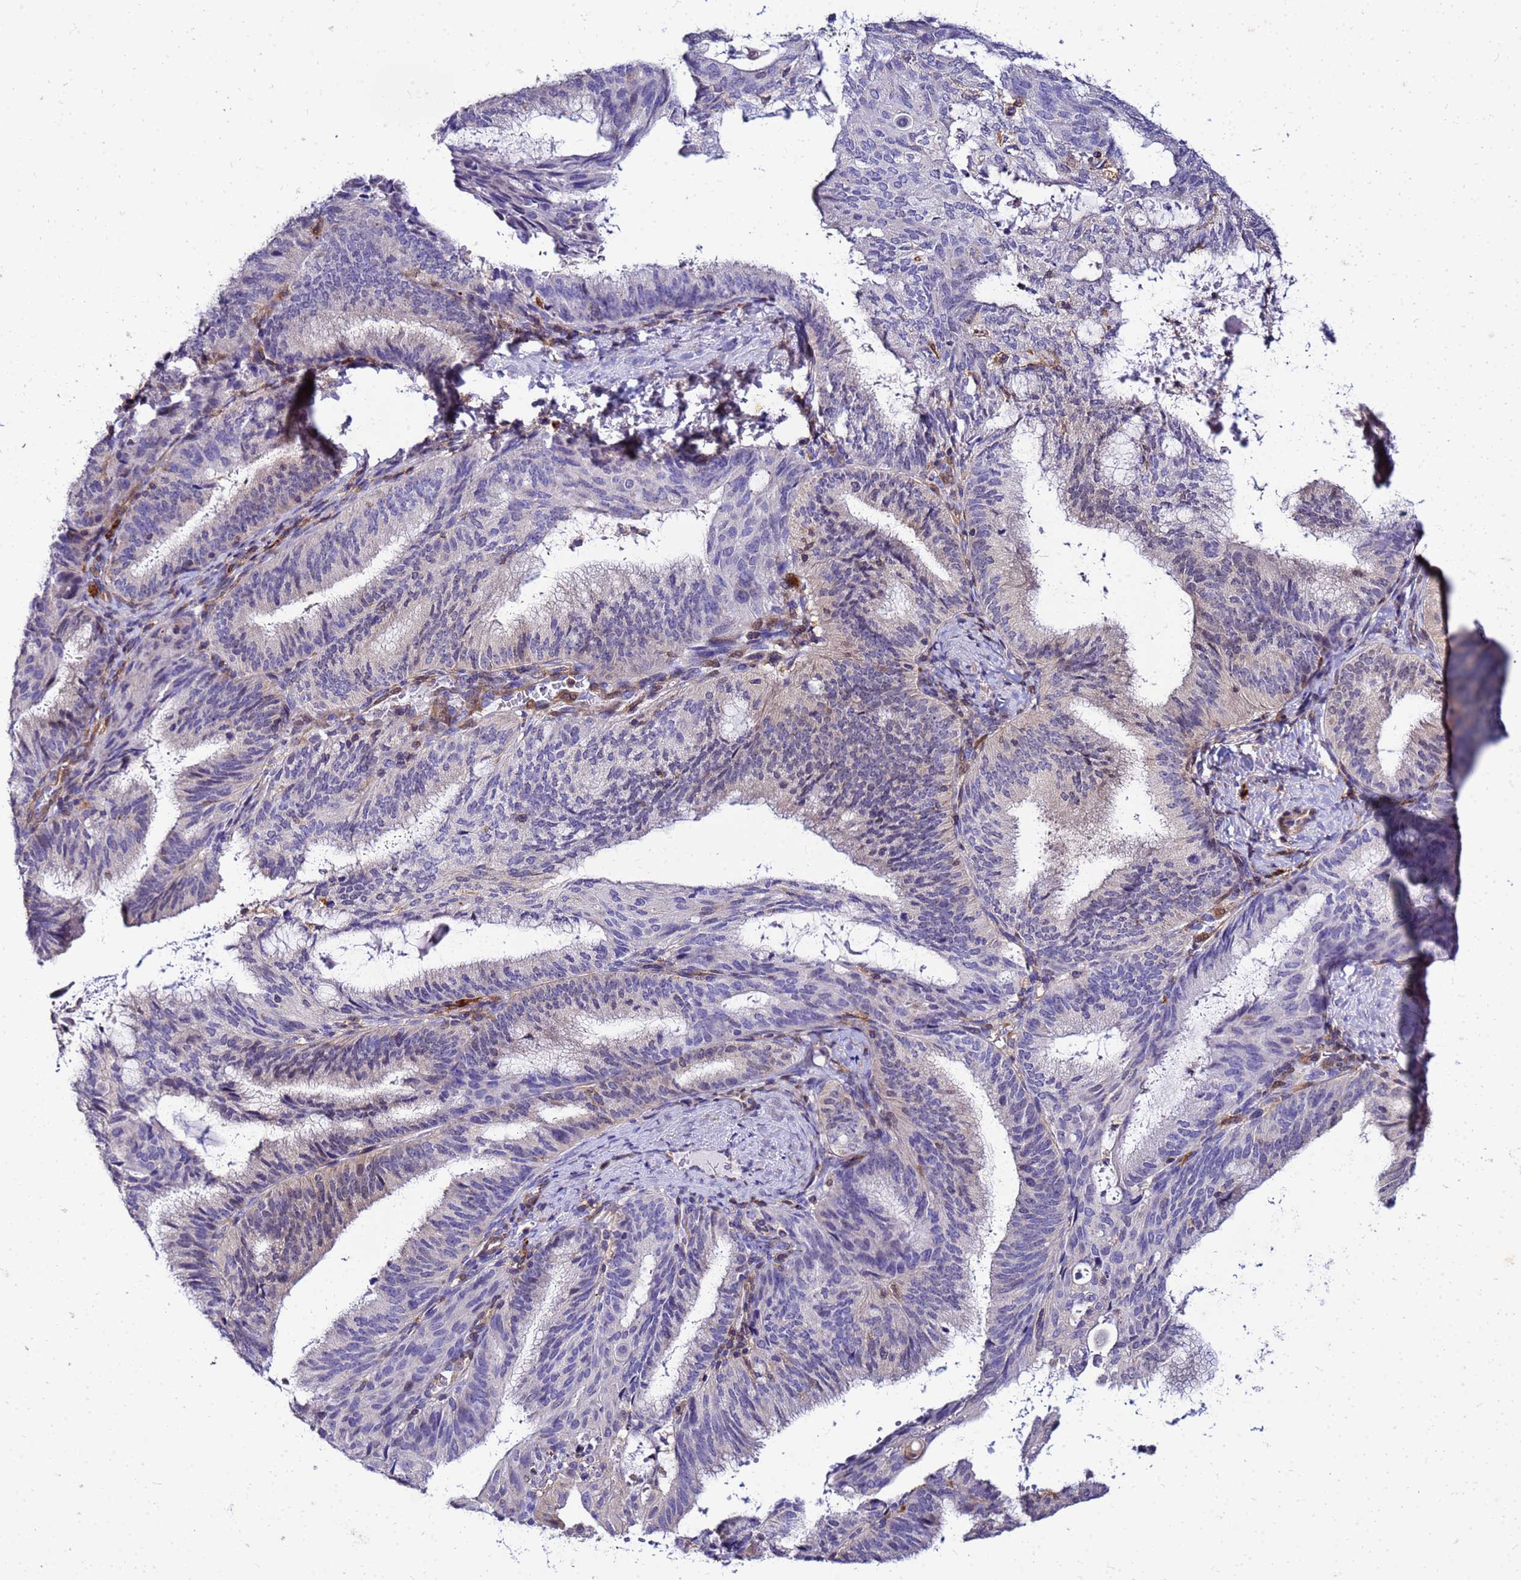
{"staining": {"intensity": "weak", "quantity": "<25%", "location": "cytoplasmic/membranous,nuclear"}, "tissue": "endometrial cancer", "cell_type": "Tumor cells", "image_type": "cancer", "snomed": [{"axis": "morphology", "description": "Adenocarcinoma, NOS"}, {"axis": "topography", "description": "Endometrium"}], "caption": "Immunohistochemistry (IHC) of human endometrial cancer shows no positivity in tumor cells.", "gene": "DBNDD2", "patient": {"sex": "female", "age": 49}}